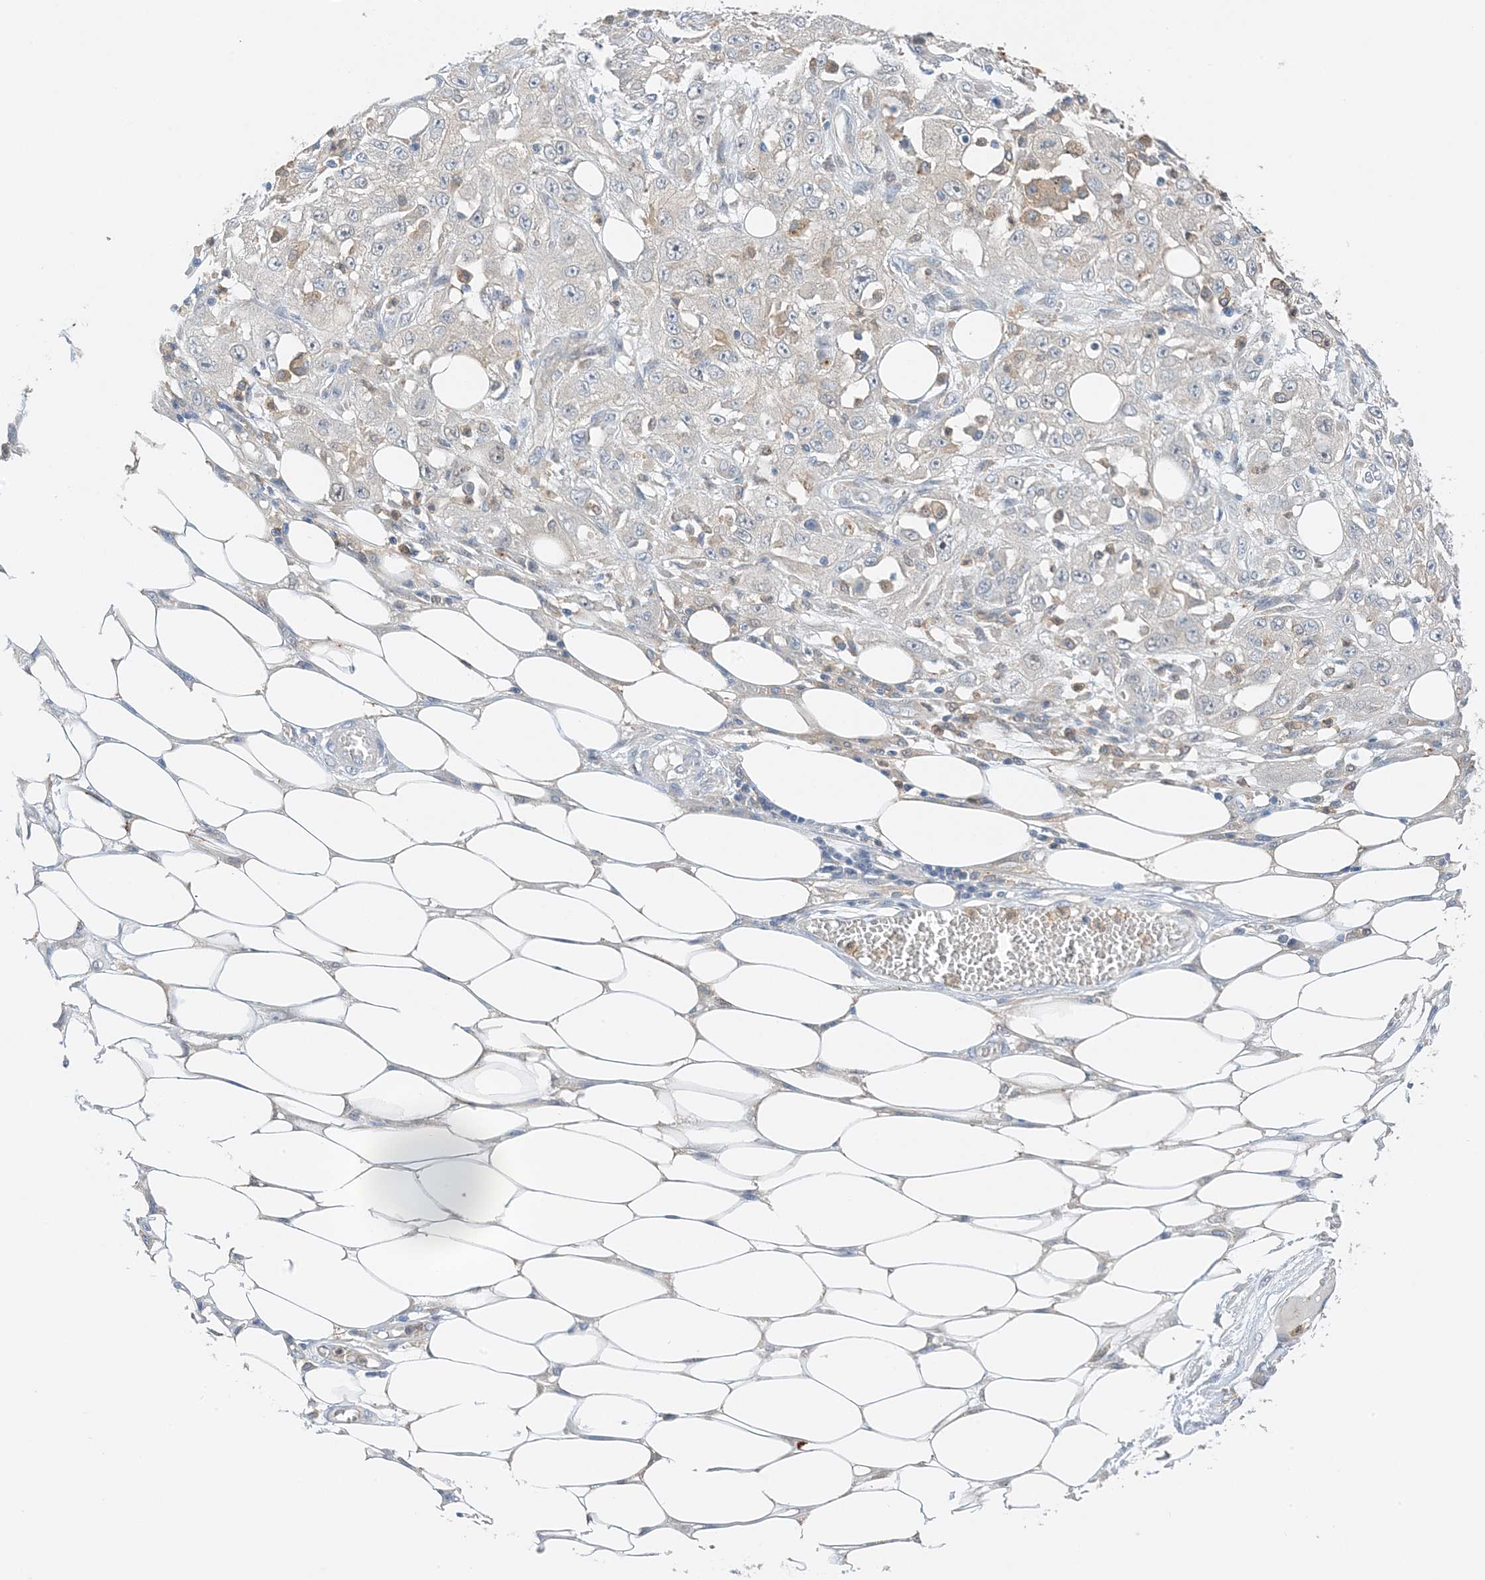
{"staining": {"intensity": "negative", "quantity": "none", "location": "none"}, "tissue": "skin cancer", "cell_type": "Tumor cells", "image_type": "cancer", "snomed": [{"axis": "morphology", "description": "Squamous cell carcinoma, NOS"}, {"axis": "morphology", "description": "Squamous cell carcinoma, metastatic, NOS"}, {"axis": "topography", "description": "Skin"}, {"axis": "topography", "description": "Lymph node"}], "caption": "This image is of skin cancer (metastatic squamous cell carcinoma) stained with immunohistochemistry (IHC) to label a protein in brown with the nuclei are counter-stained blue. There is no staining in tumor cells. (Brightfield microscopy of DAB (3,3'-diaminobenzidine) IHC at high magnification).", "gene": "KIFBP", "patient": {"sex": "male", "age": 75}}